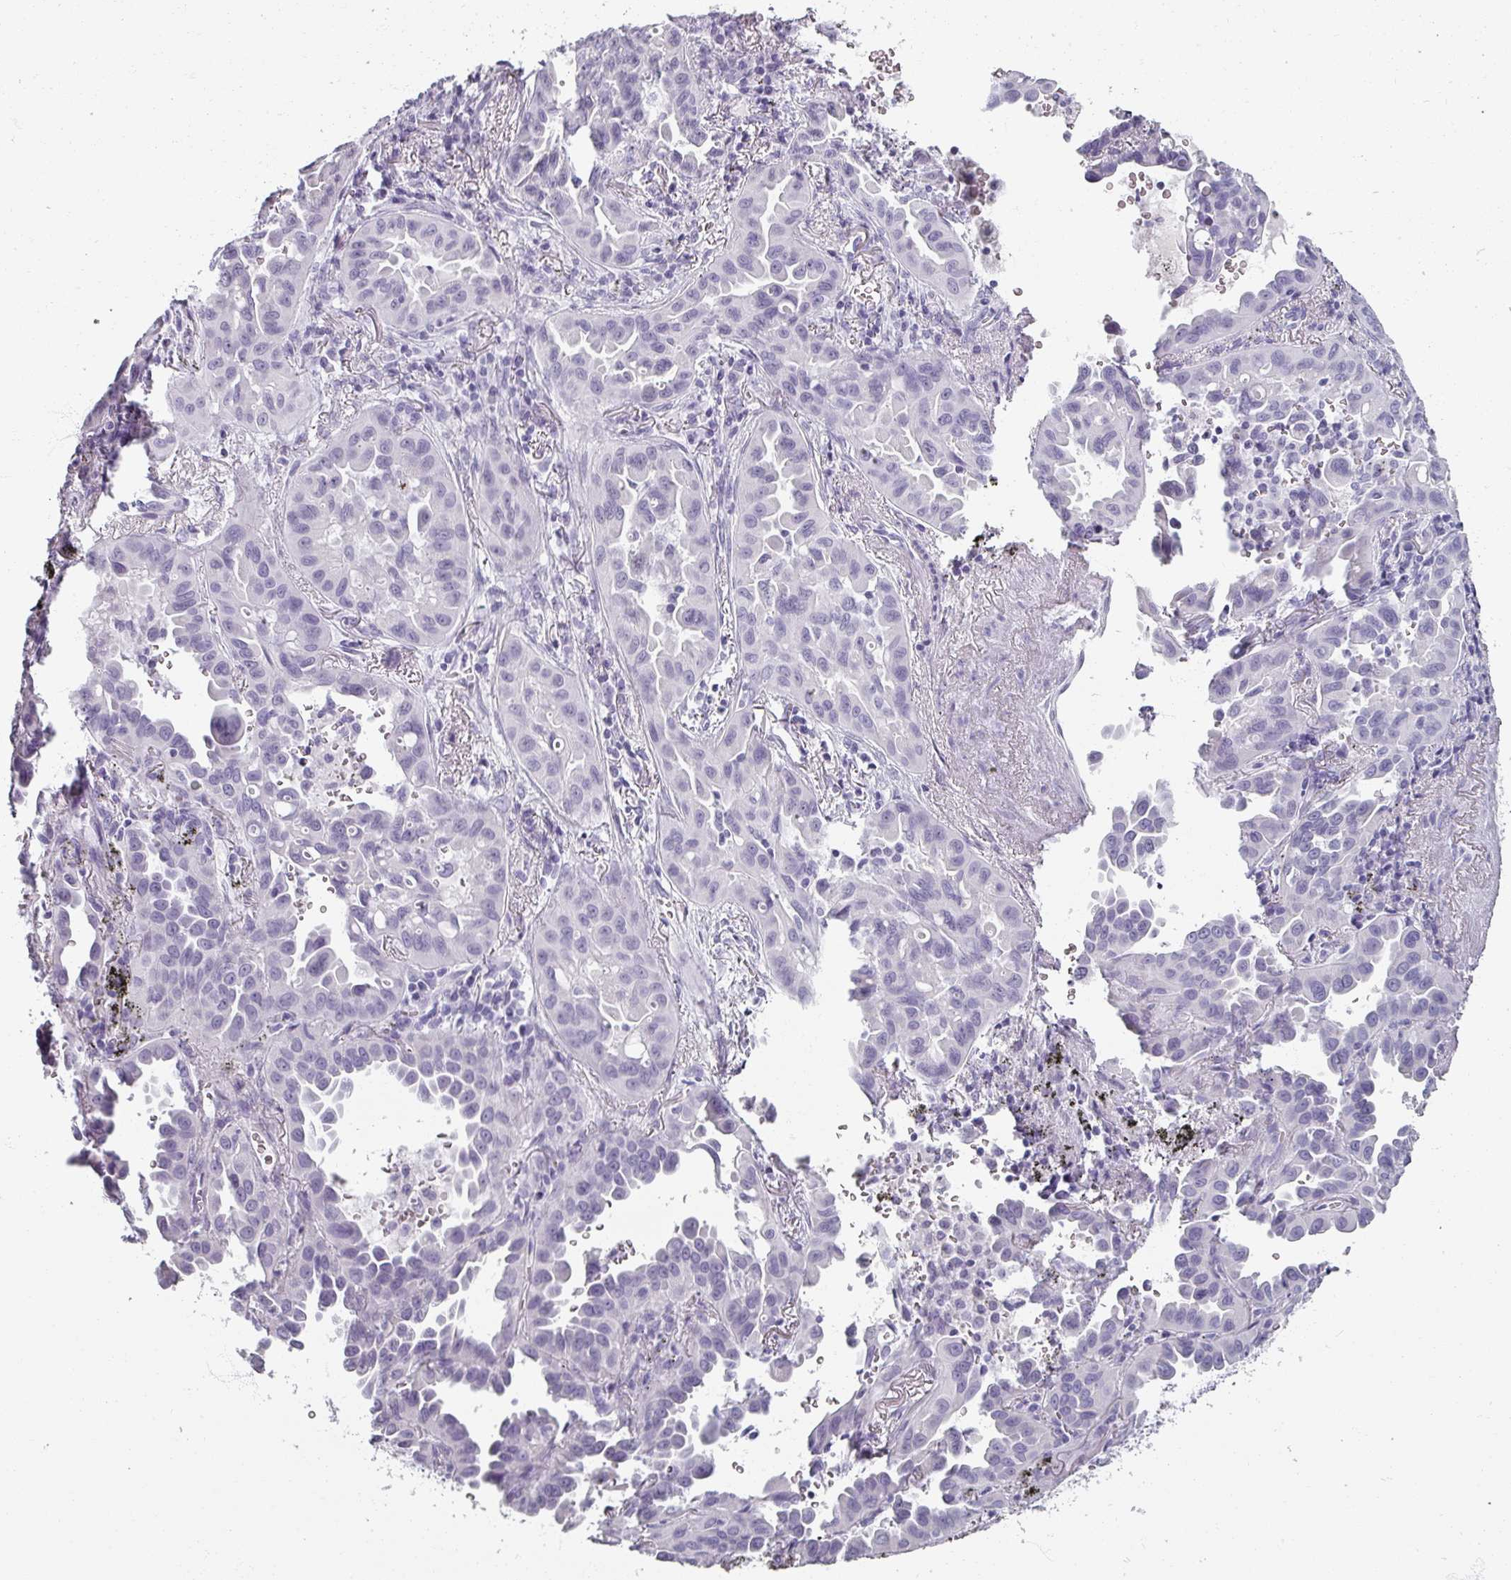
{"staining": {"intensity": "negative", "quantity": "none", "location": "none"}, "tissue": "lung cancer", "cell_type": "Tumor cells", "image_type": "cancer", "snomed": [{"axis": "morphology", "description": "Adenocarcinoma, NOS"}, {"axis": "topography", "description": "Lung"}], "caption": "Immunohistochemistry (IHC) of human lung cancer (adenocarcinoma) reveals no positivity in tumor cells.", "gene": "REG3G", "patient": {"sex": "male", "age": 68}}